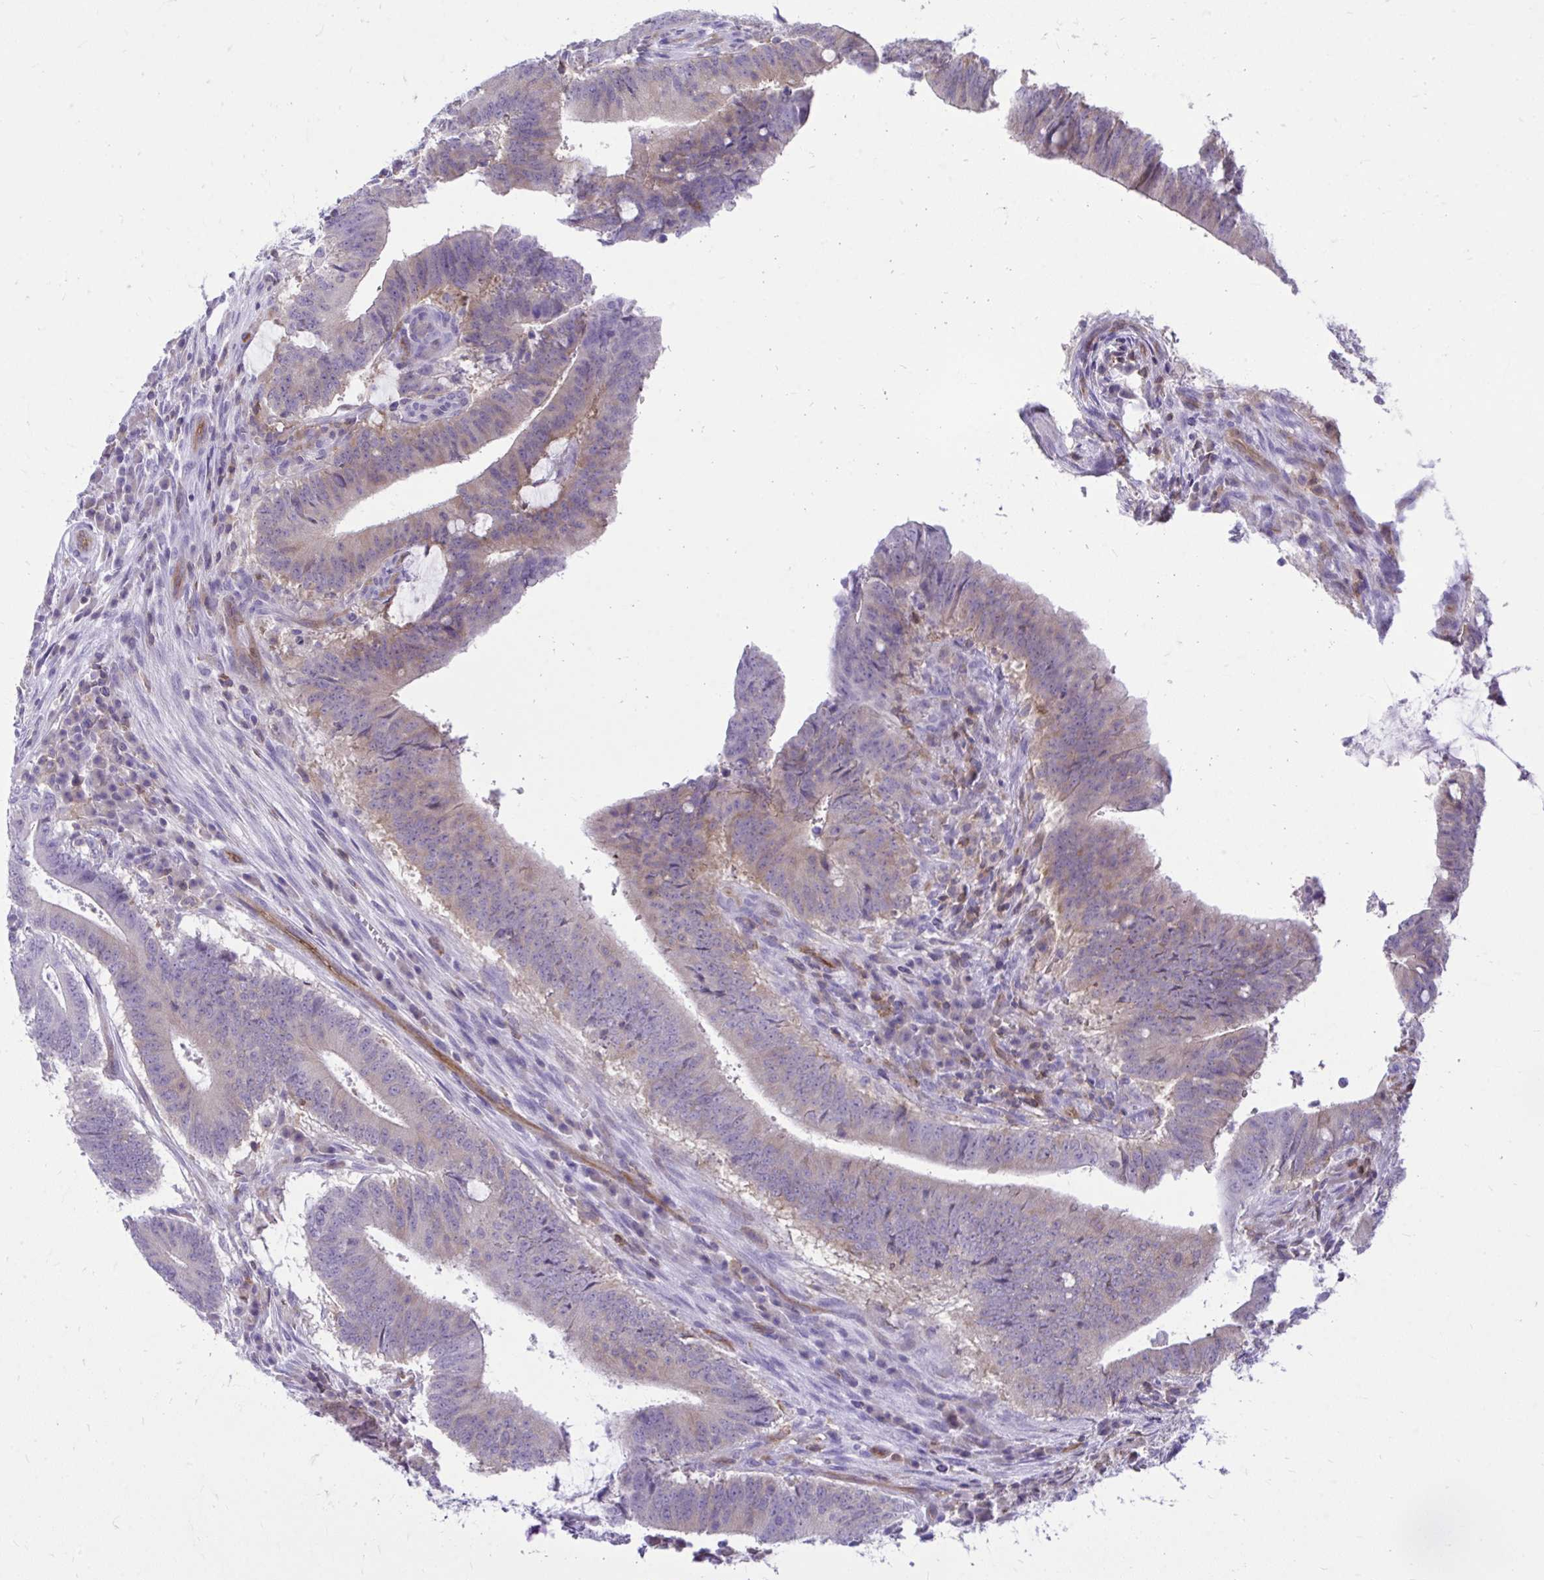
{"staining": {"intensity": "weak", "quantity": "<25%", "location": "cytoplasmic/membranous"}, "tissue": "colorectal cancer", "cell_type": "Tumor cells", "image_type": "cancer", "snomed": [{"axis": "morphology", "description": "Adenocarcinoma, NOS"}, {"axis": "topography", "description": "Colon"}], "caption": "A micrograph of human colorectal cancer (adenocarcinoma) is negative for staining in tumor cells.", "gene": "GPRIN3", "patient": {"sex": "female", "age": 43}}